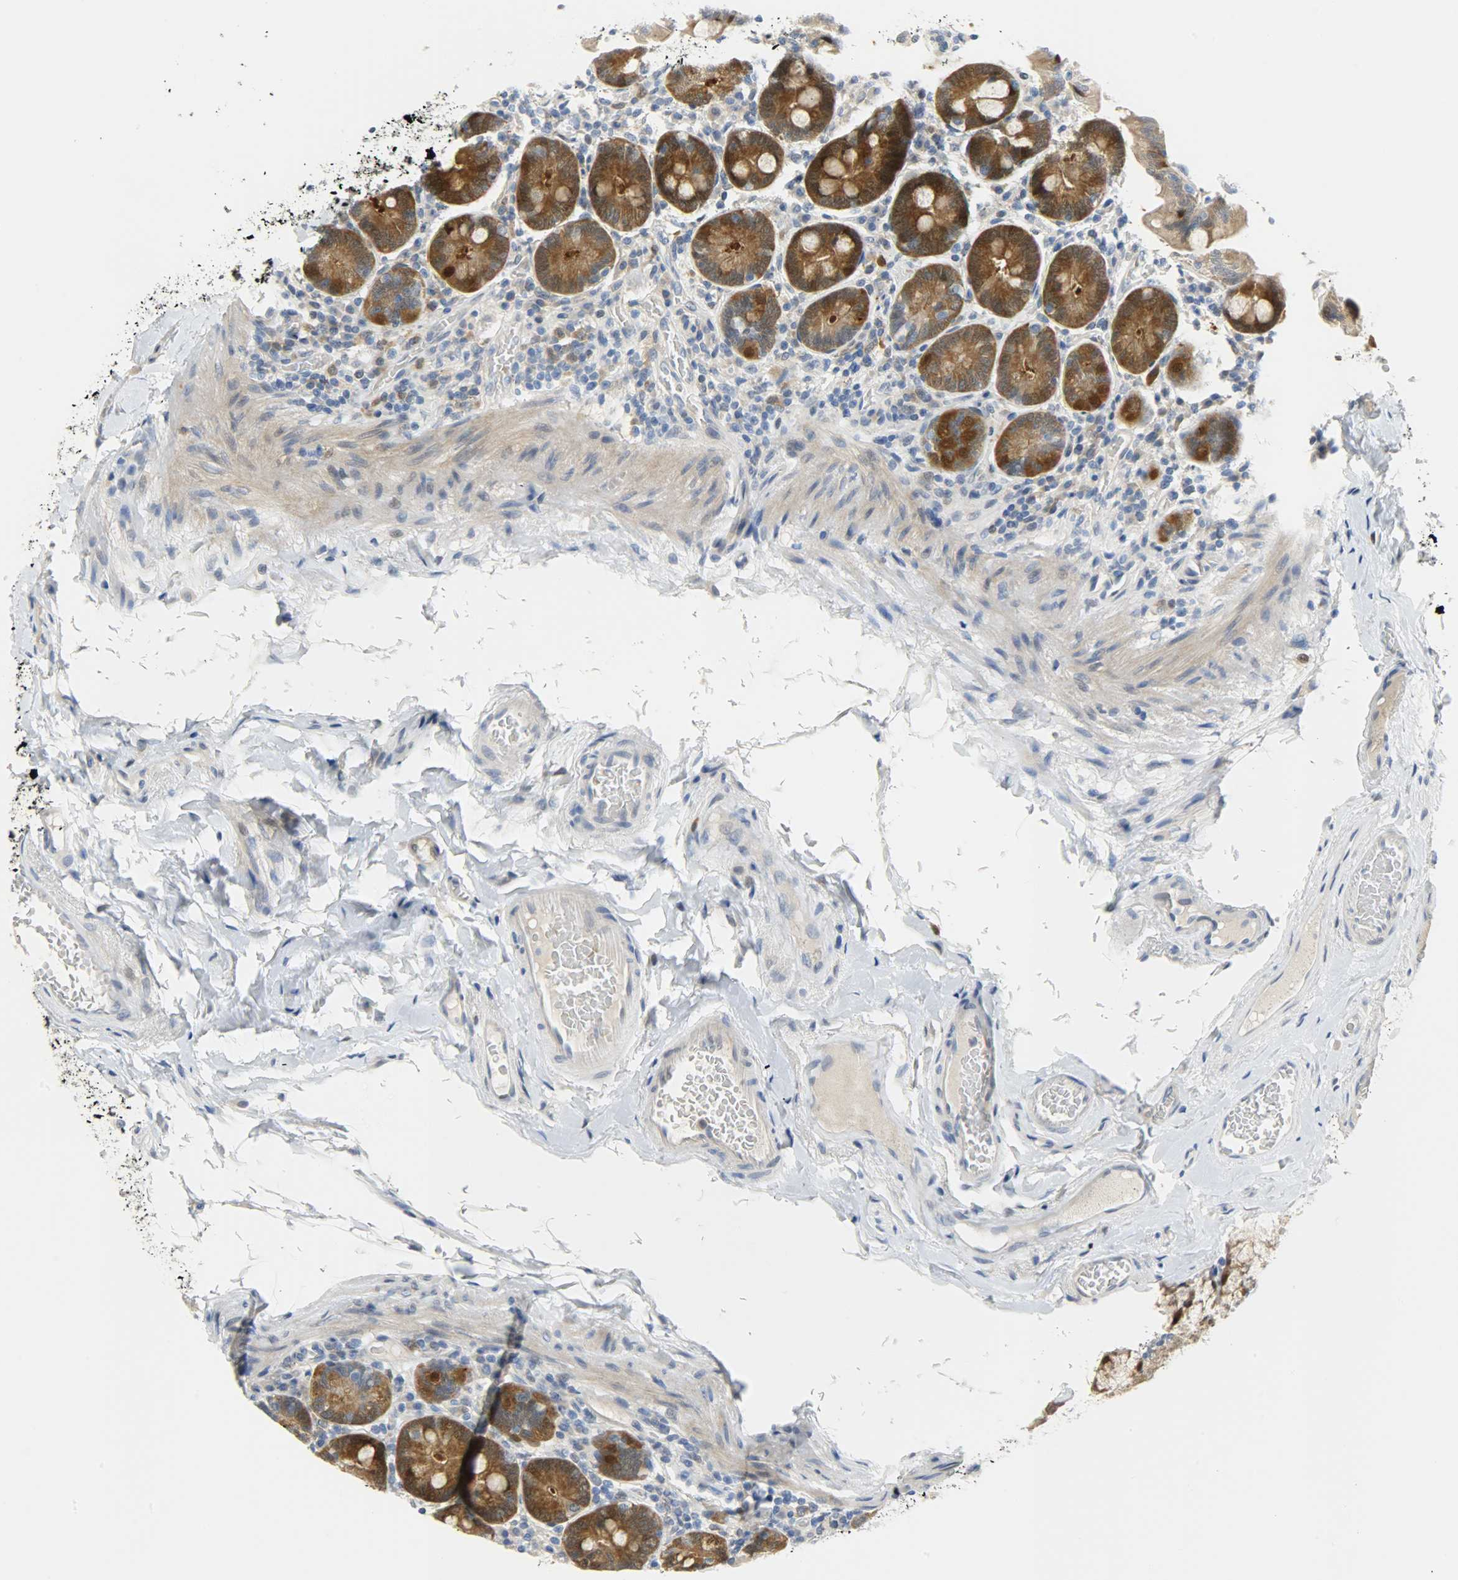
{"staining": {"intensity": "moderate", "quantity": "25%-75%", "location": "cytoplasmic/membranous,nuclear"}, "tissue": "duodenum", "cell_type": "Glandular cells", "image_type": "normal", "snomed": [{"axis": "morphology", "description": "Normal tissue, NOS"}, {"axis": "topography", "description": "Duodenum"}], "caption": "Immunohistochemistry of benign duodenum shows medium levels of moderate cytoplasmic/membranous,nuclear positivity in about 25%-75% of glandular cells. (brown staining indicates protein expression, while blue staining denotes nuclei).", "gene": "EIF4EBP1", "patient": {"sex": "male", "age": 66}}